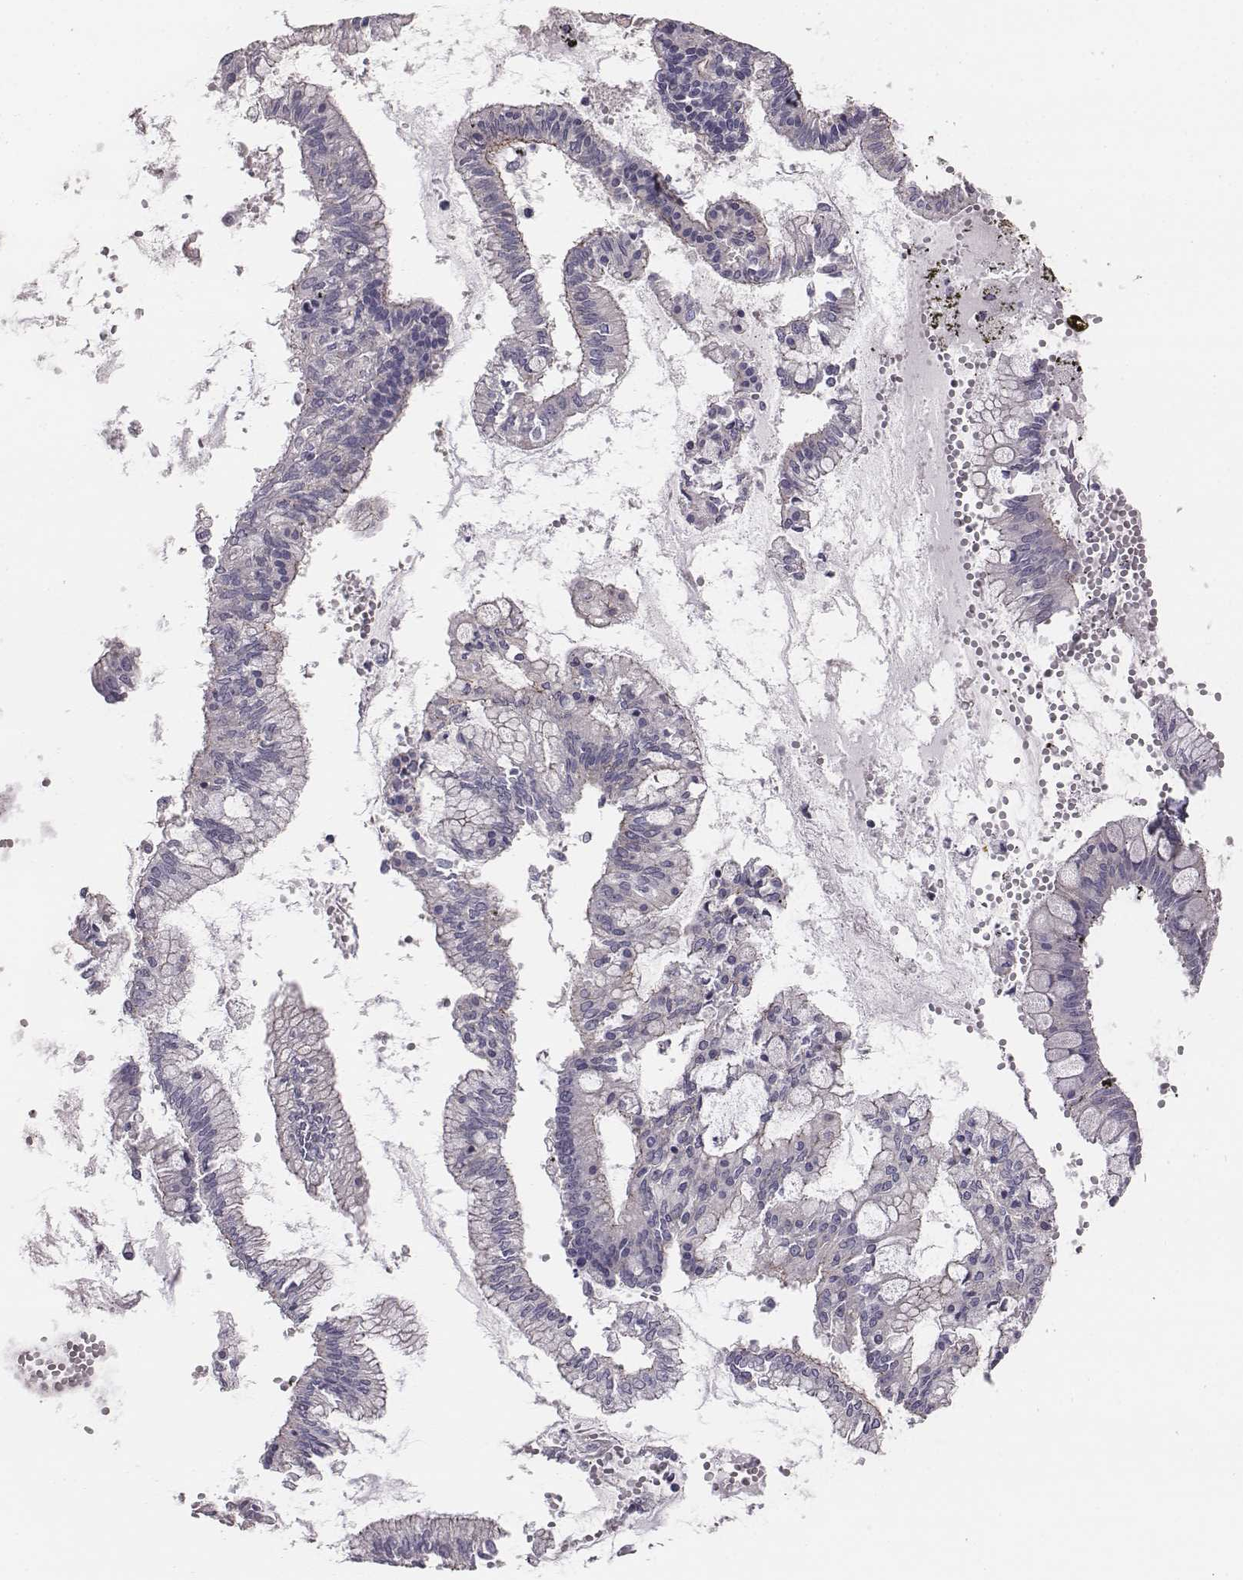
{"staining": {"intensity": "negative", "quantity": "none", "location": "none"}, "tissue": "ovarian cancer", "cell_type": "Tumor cells", "image_type": "cancer", "snomed": [{"axis": "morphology", "description": "Cystadenocarcinoma, mucinous, NOS"}, {"axis": "topography", "description": "Ovary"}], "caption": "This histopathology image is of ovarian mucinous cystadenocarcinoma stained with immunohistochemistry to label a protein in brown with the nuclei are counter-stained blue. There is no positivity in tumor cells.", "gene": "PRKCZ", "patient": {"sex": "female", "age": 67}}